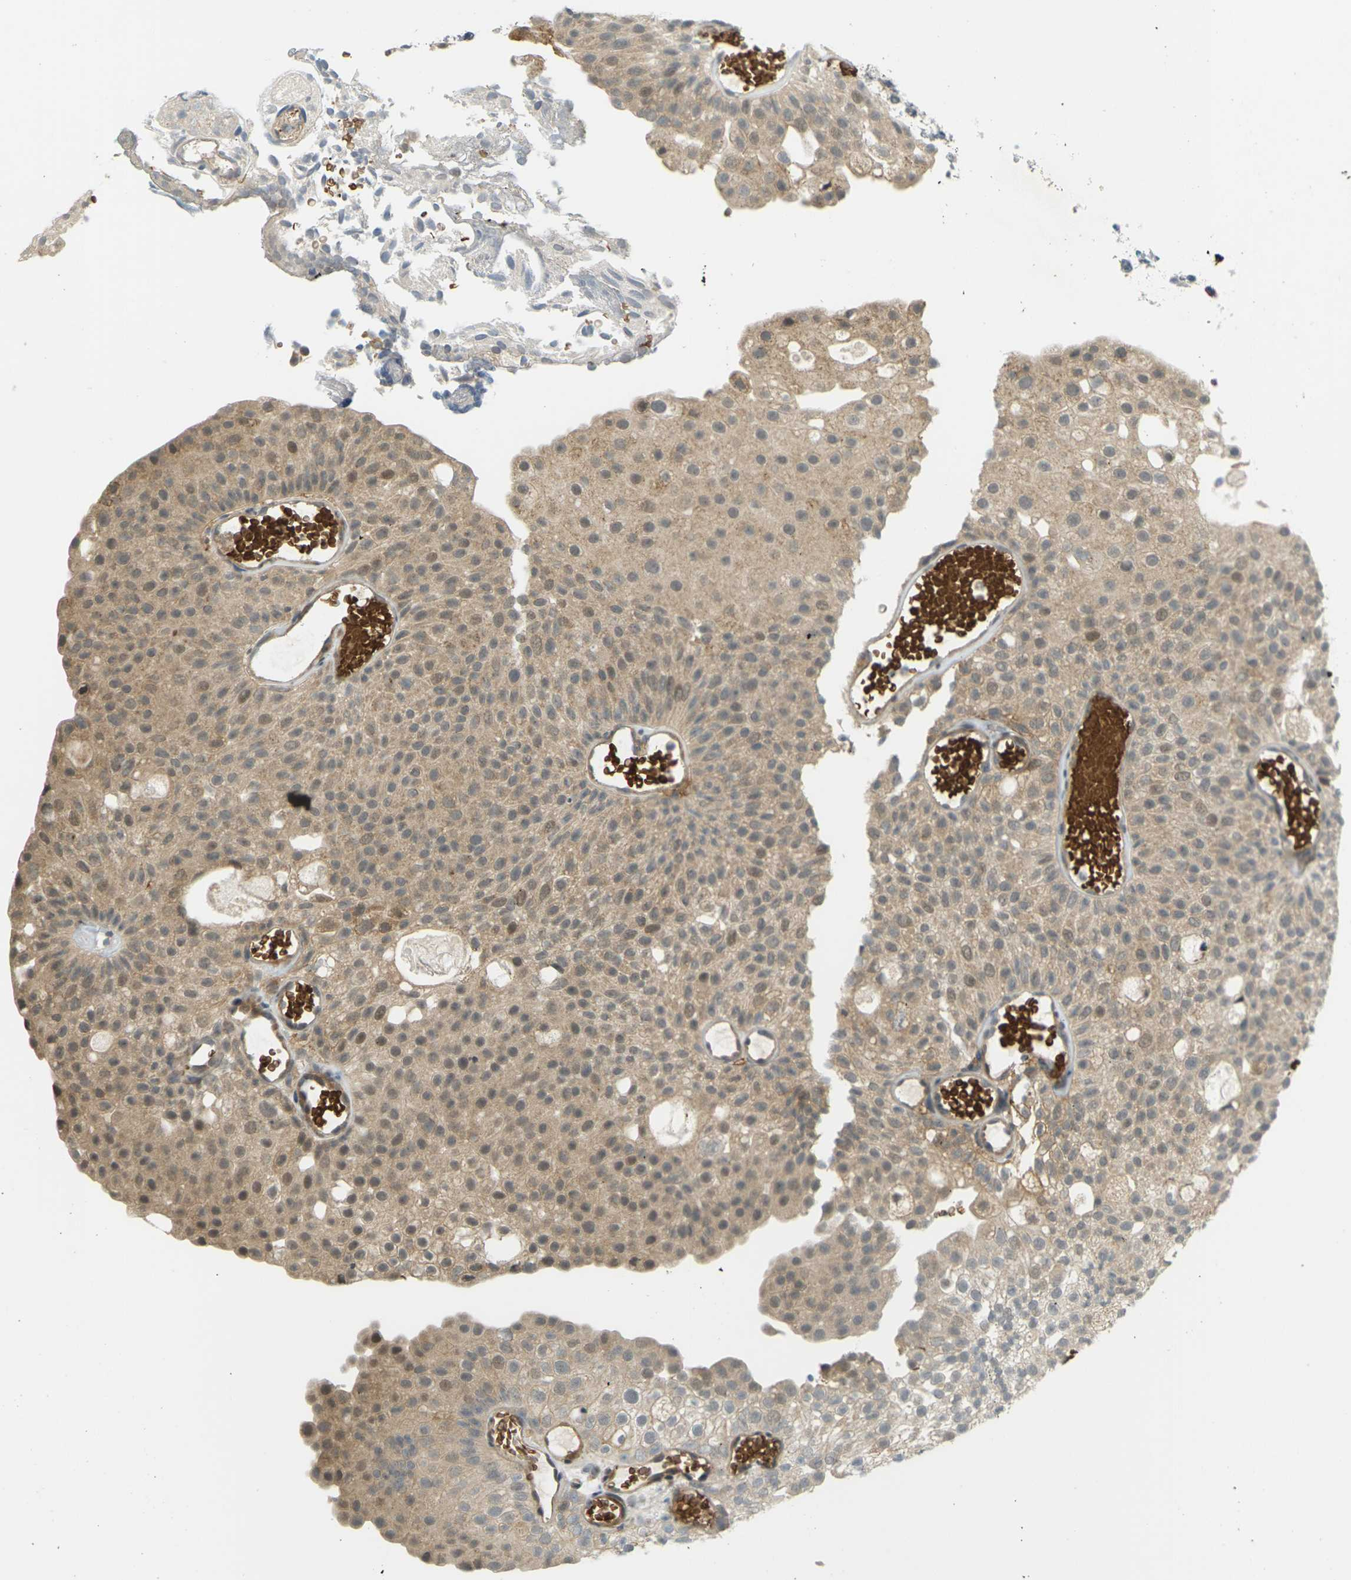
{"staining": {"intensity": "moderate", "quantity": ">75%", "location": "cytoplasmic/membranous"}, "tissue": "urothelial cancer", "cell_type": "Tumor cells", "image_type": "cancer", "snomed": [{"axis": "morphology", "description": "Urothelial carcinoma, Low grade"}, {"axis": "topography", "description": "Urinary bladder"}], "caption": "This is an image of IHC staining of urothelial cancer, which shows moderate positivity in the cytoplasmic/membranous of tumor cells.", "gene": "SOCS6", "patient": {"sex": "male", "age": 78}}